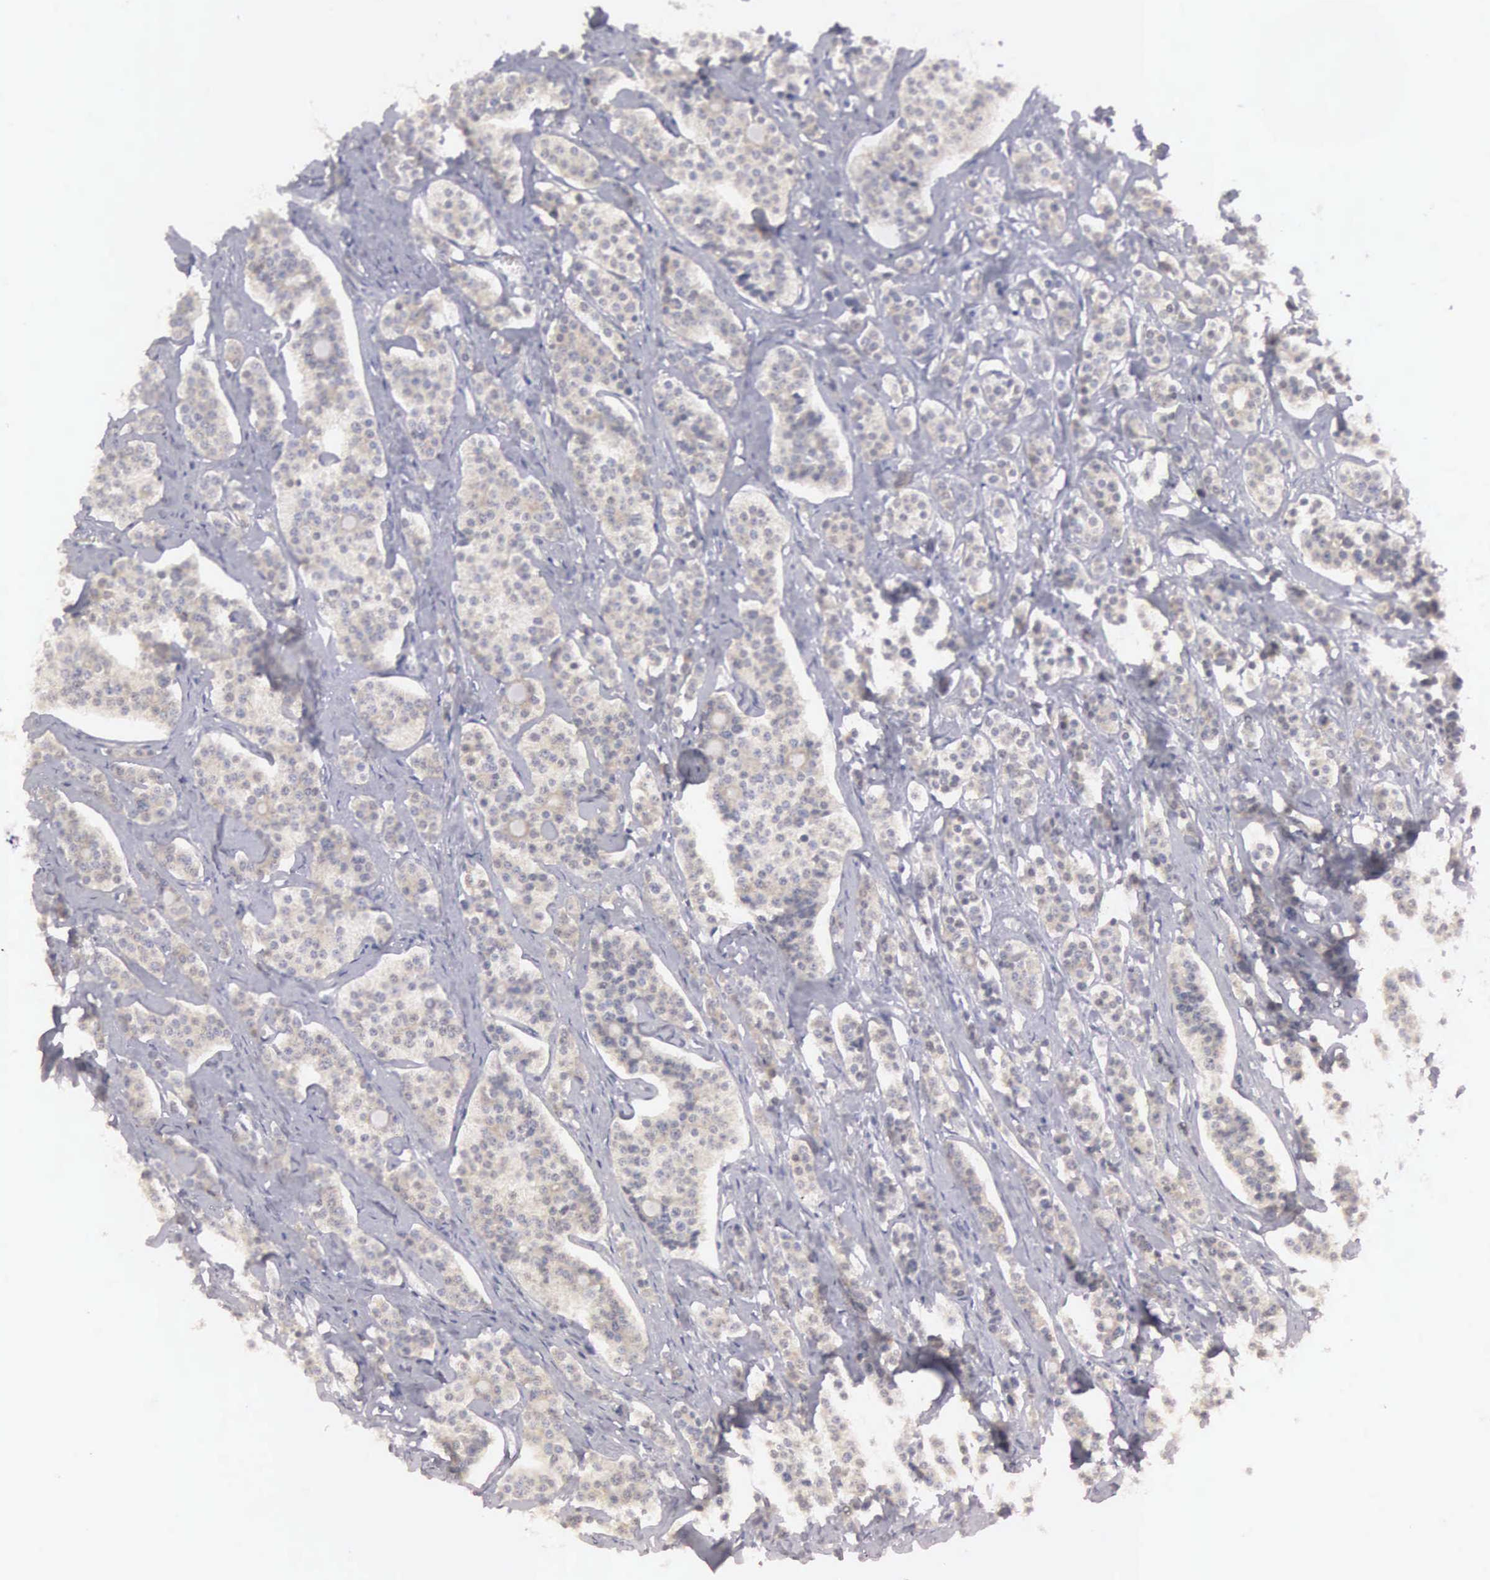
{"staining": {"intensity": "weak", "quantity": ">75%", "location": "cytoplasmic/membranous"}, "tissue": "carcinoid", "cell_type": "Tumor cells", "image_type": "cancer", "snomed": [{"axis": "morphology", "description": "Carcinoid, malignant, NOS"}, {"axis": "topography", "description": "Small intestine"}], "caption": "Immunohistochemistry (DAB) staining of carcinoid shows weak cytoplasmic/membranous protein expression in approximately >75% of tumor cells.", "gene": "CEP170B", "patient": {"sex": "male", "age": 63}}